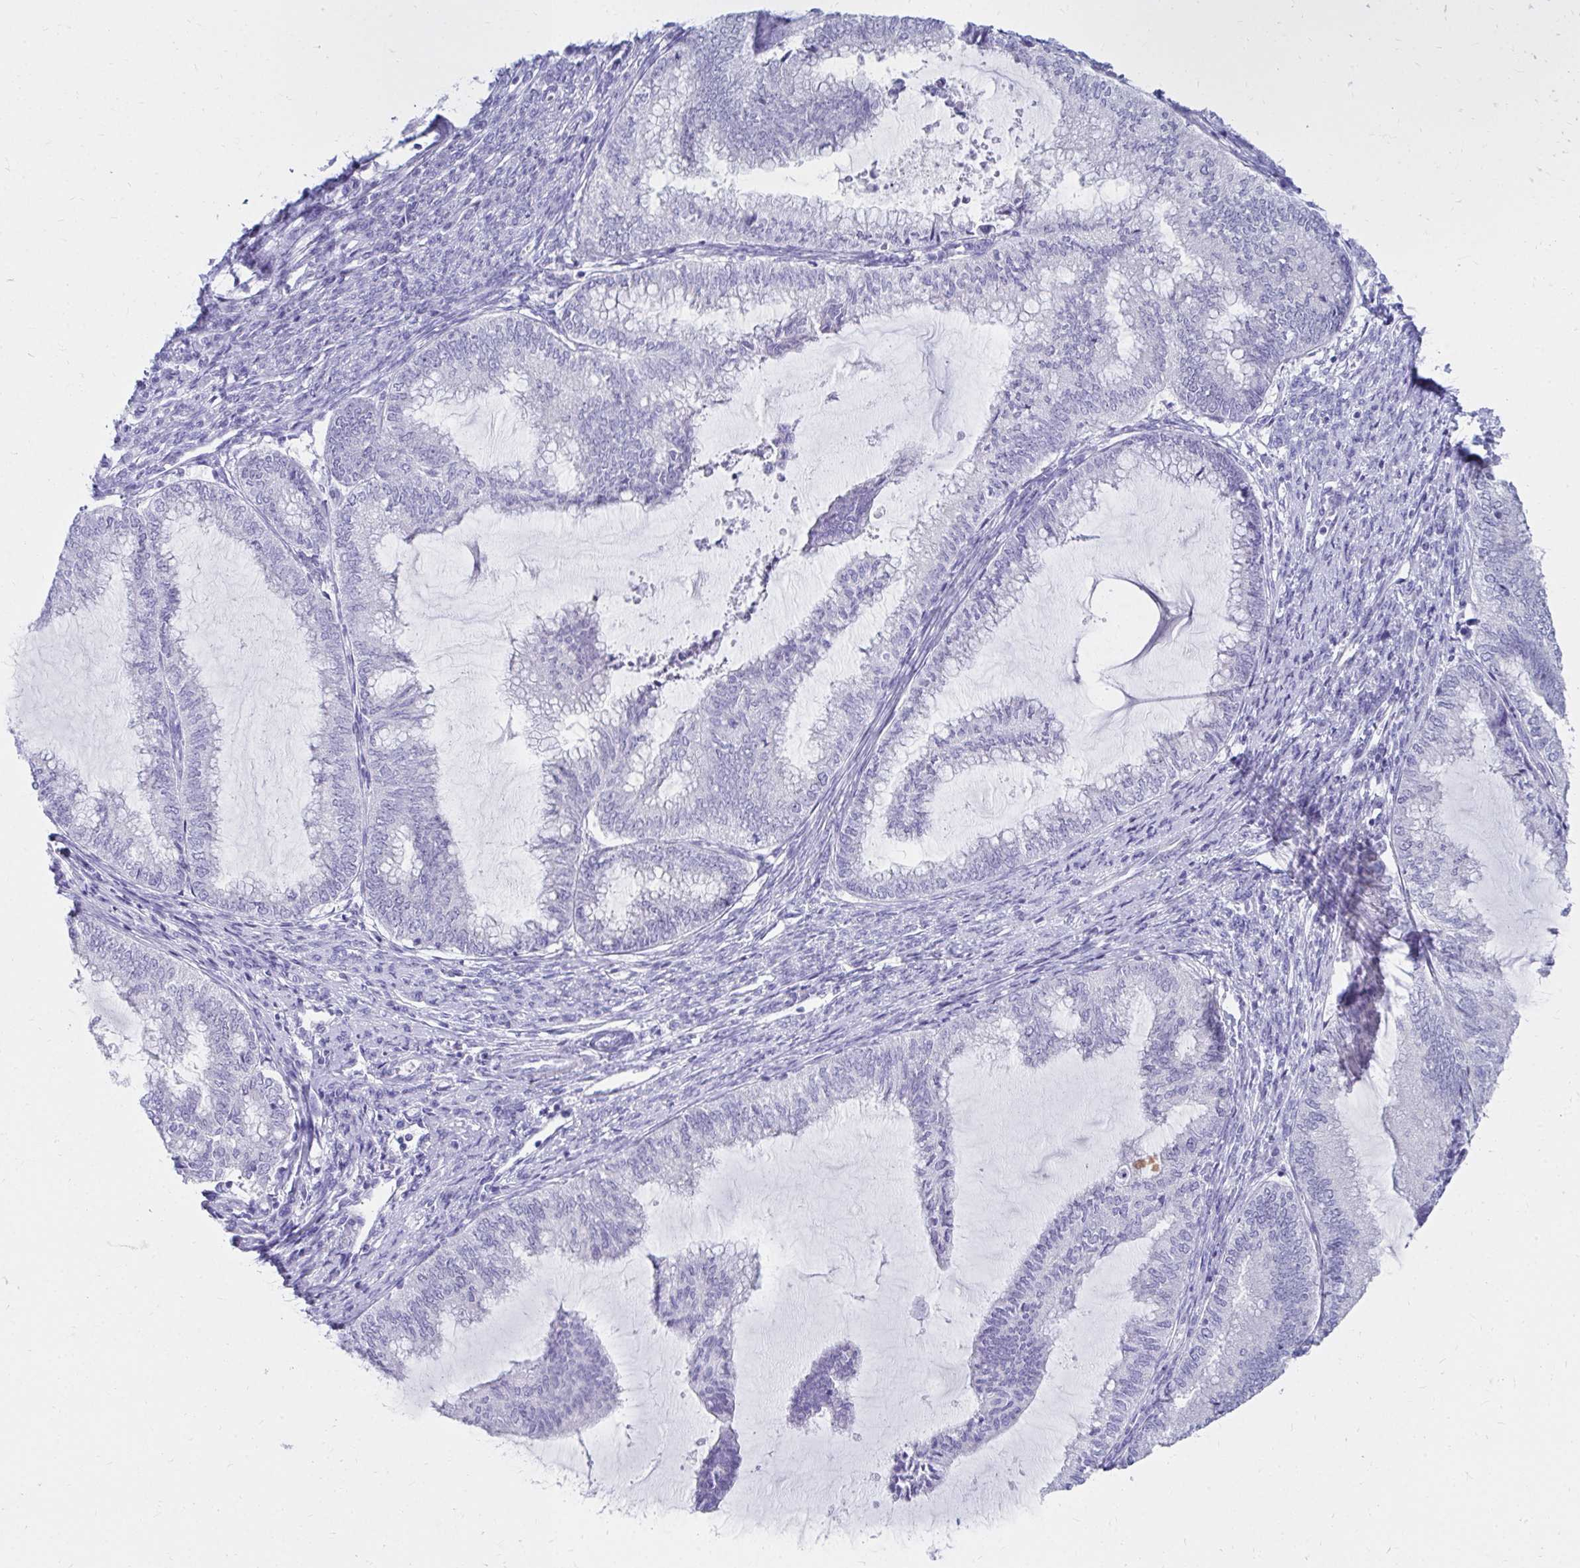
{"staining": {"intensity": "negative", "quantity": "none", "location": "none"}, "tissue": "endometrial cancer", "cell_type": "Tumor cells", "image_type": "cancer", "snomed": [{"axis": "morphology", "description": "Adenocarcinoma, NOS"}, {"axis": "topography", "description": "Endometrium"}], "caption": "This histopathology image is of endometrial cancer (adenocarcinoma) stained with IHC to label a protein in brown with the nuclei are counter-stained blue. There is no expression in tumor cells.", "gene": "C19orf81", "patient": {"sex": "female", "age": 79}}